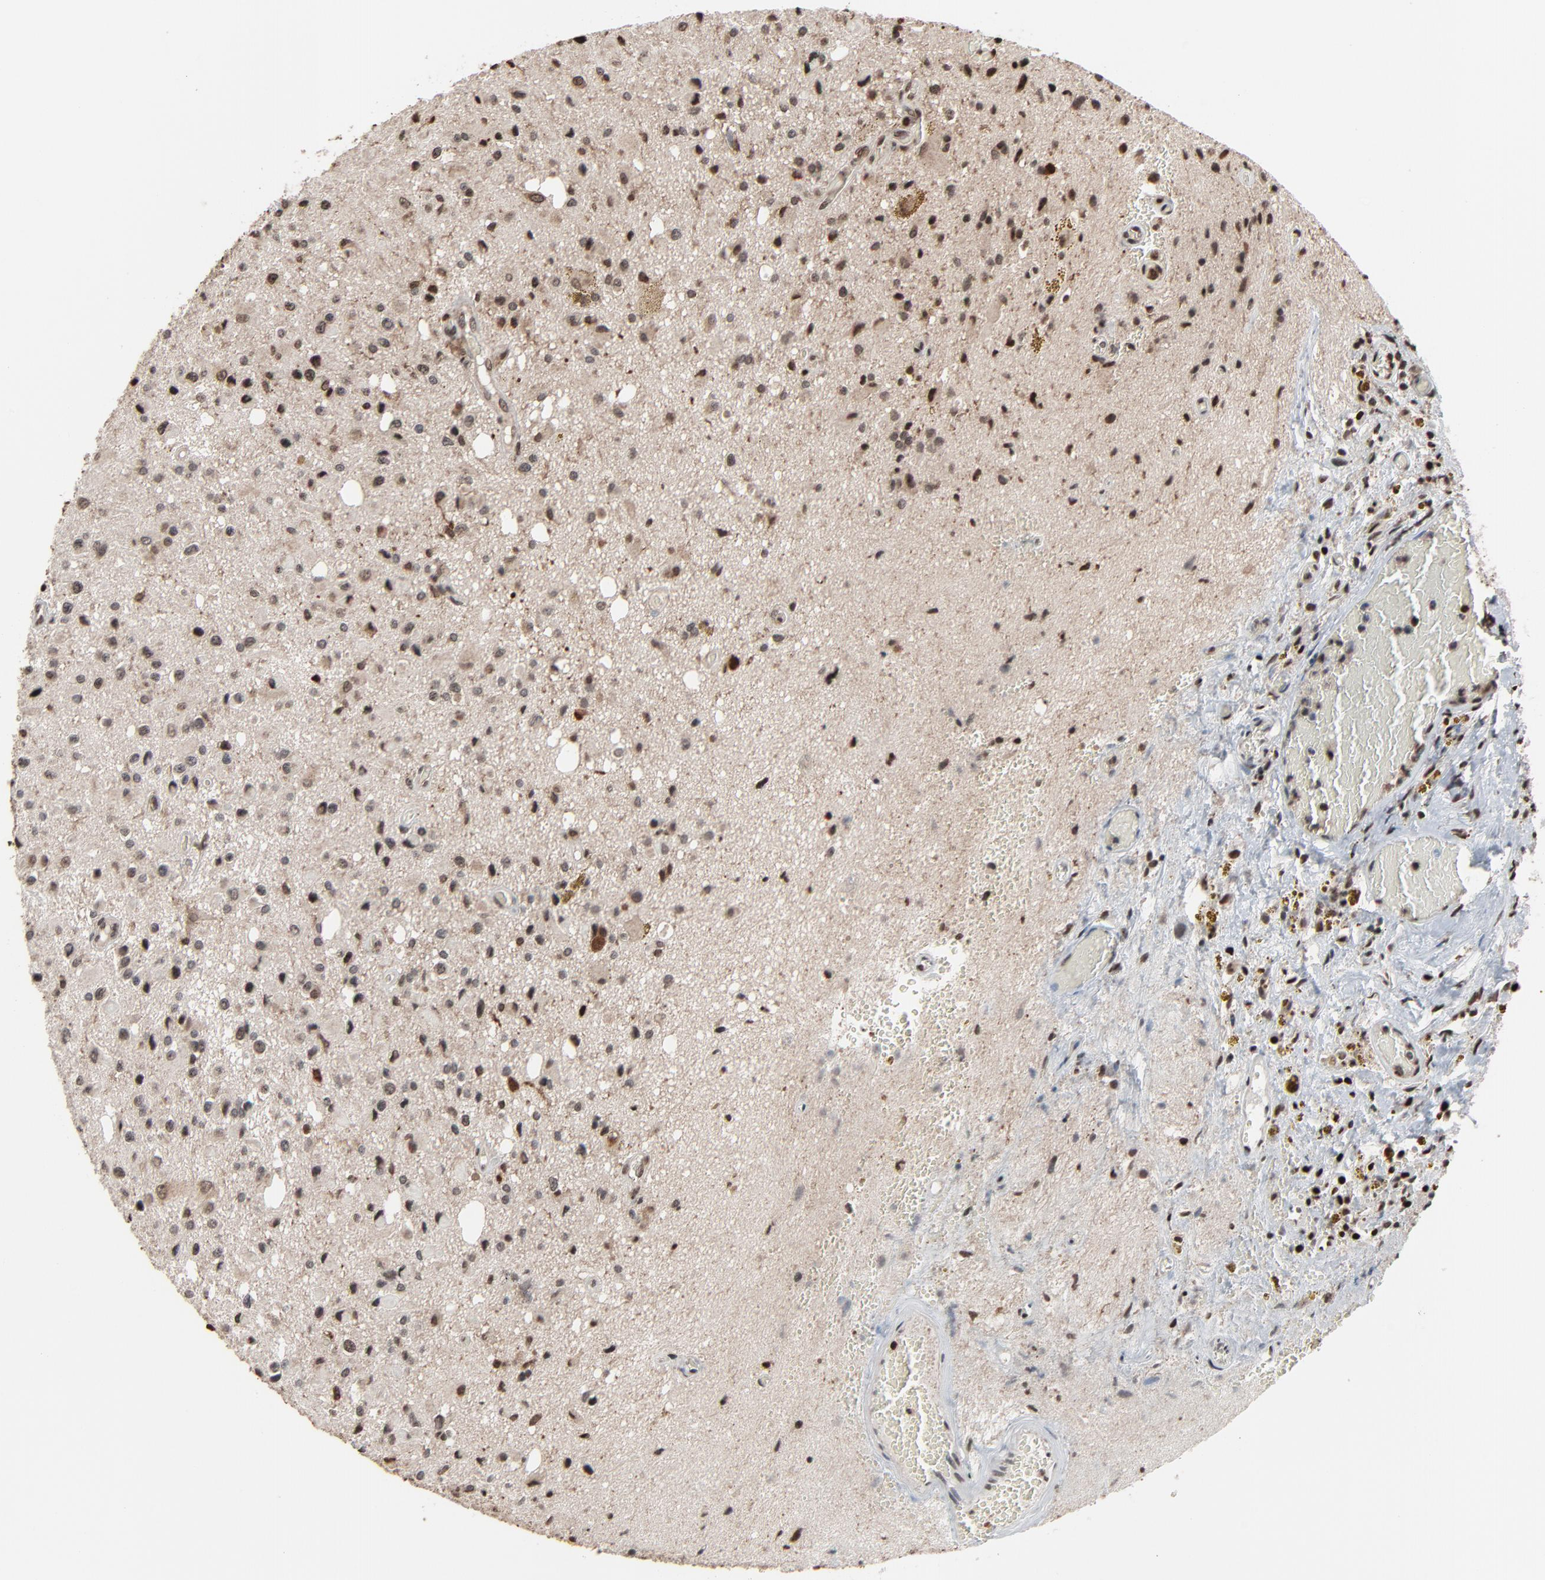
{"staining": {"intensity": "moderate", "quantity": "25%-75%", "location": "nuclear"}, "tissue": "glioma", "cell_type": "Tumor cells", "image_type": "cancer", "snomed": [{"axis": "morphology", "description": "Glioma, malignant, Low grade"}, {"axis": "topography", "description": "Brain"}], "caption": "Protein expression analysis of glioma reveals moderate nuclear expression in about 25%-75% of tumor cells. The staining was performed using DAB, with brown indicating positive protein expression. Nuclei are stained blue with hematoxylin.", "gene": "RPS6KA3", "patient": {"sex": "male", "age": 58}}